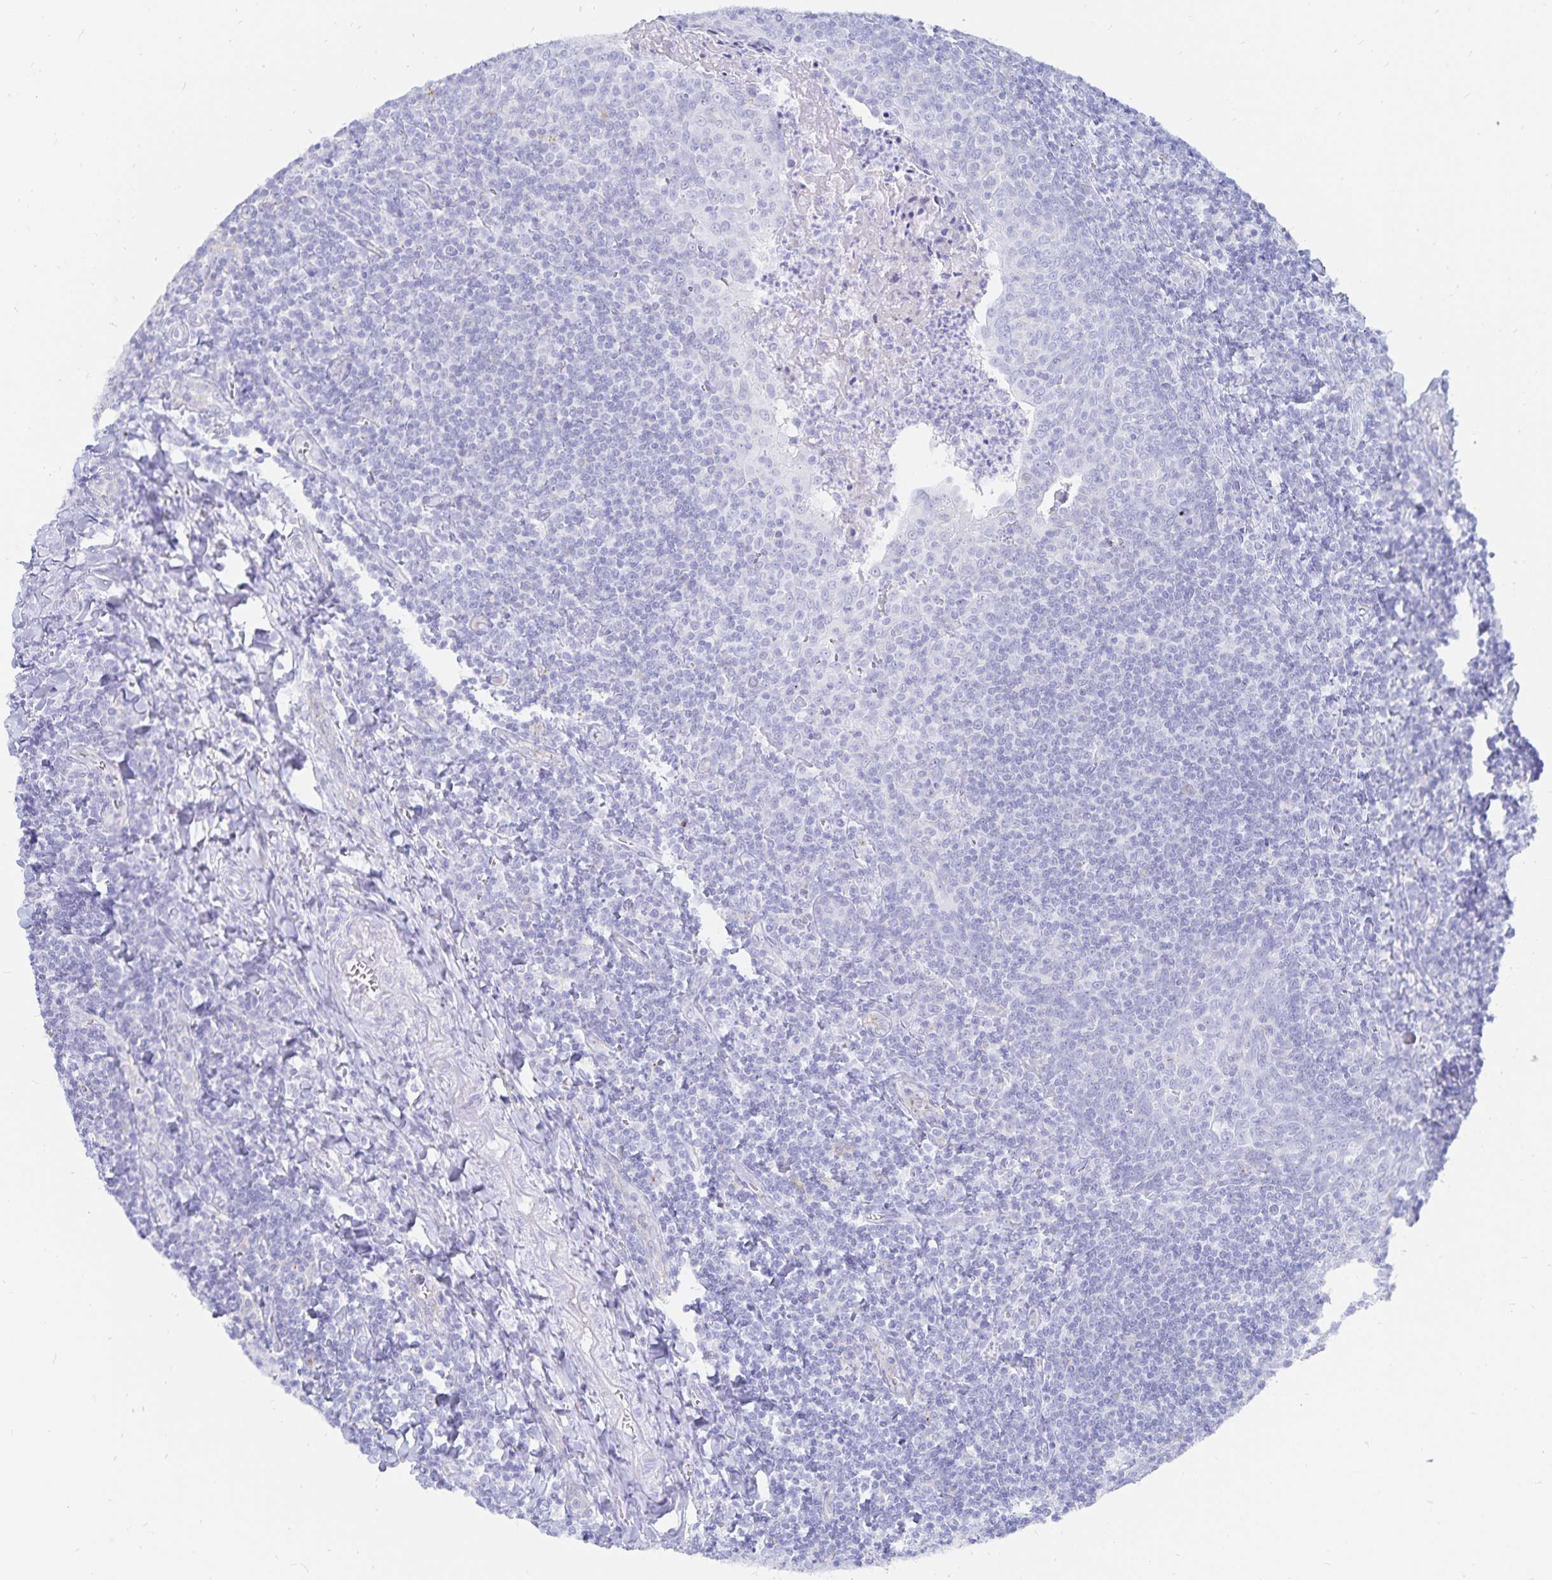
{"staining": {"intensity": "negative", "quantity": "none", "location": "none"}, "tissue": "tonsil", "cell_type": "Germinal center cells", "image_type": "normal", "snomed": [{"axis": "morphology", "description": "Normal tissue, NOS"}, {"axis": "morphology", "description": "Inflammation, NOS"}, {"axis": "topography", "description": "Tonsil"}], "caption": "Immunohistochemistry (IHC) of unremarkable human tonsil exhibits no staining in germinal center cells. Brightfield microscopy of IHC stained with DAB (brown) and hematoxylin (blue), captured at high magnification.", "gene": "INSL5", "patient": {"sex": "female", "age": 31}}